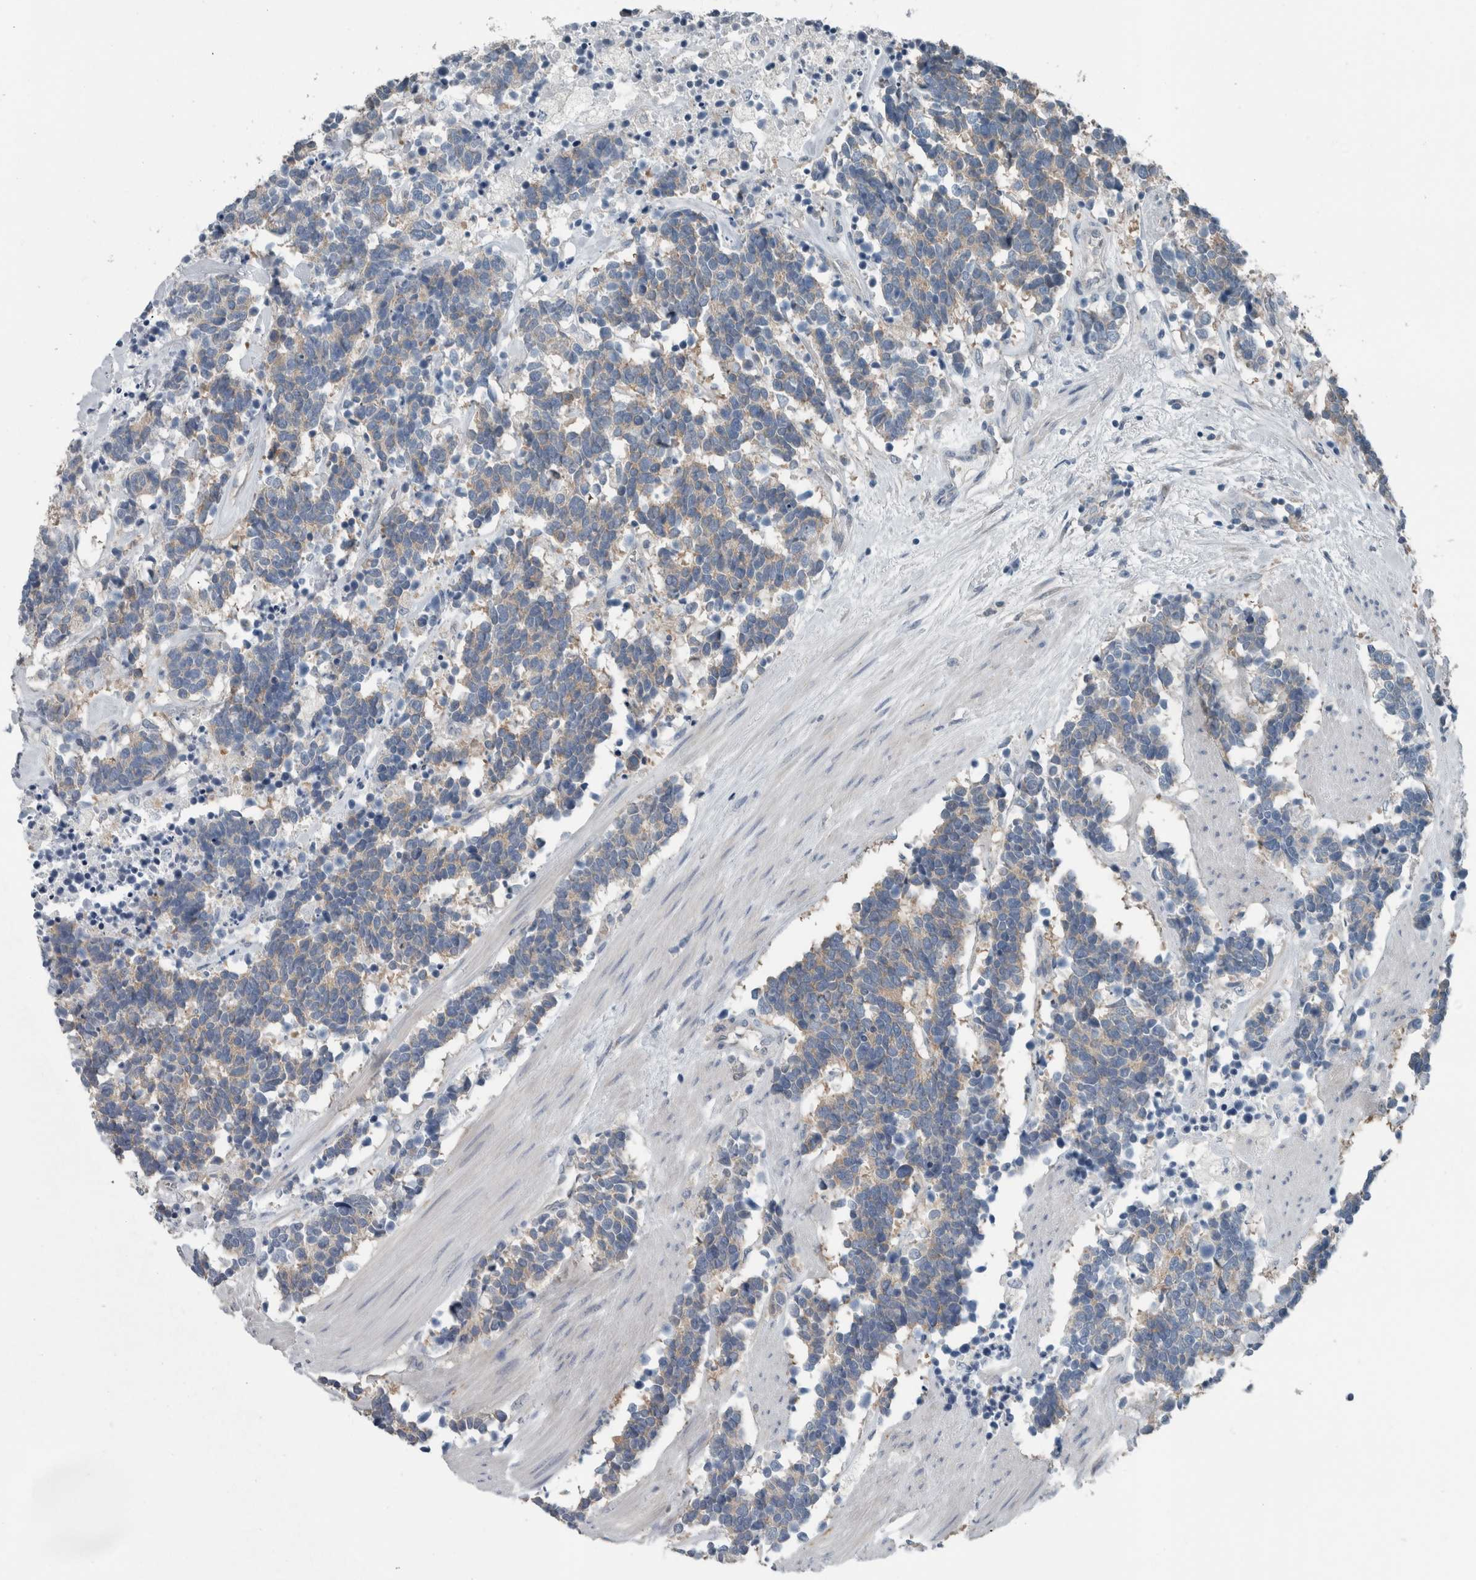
{"staining": {"intensity": "weak", "quantity": ">75%", "location": "cytoplasmic/membranous"}, "tissue": "carcinoid", "cell_type": "Tumor cells", "image_type": "cancer", "snomed": [{"axis": "morphology", "description": "Carcinoma, NOS"}, {"axis": "morphology", "description": "Carcinoid, malignant, NOS"}, {"axis": "topography", "description": "Urinary bladder"}], "caption": "Carcinoid stained with a brown dye shows weak cytoplasmic/membranous positive positivity in about >75% of tumor cells.", "gene": "SH3GL2", "patient": {"sex": "male", "age": 57}}